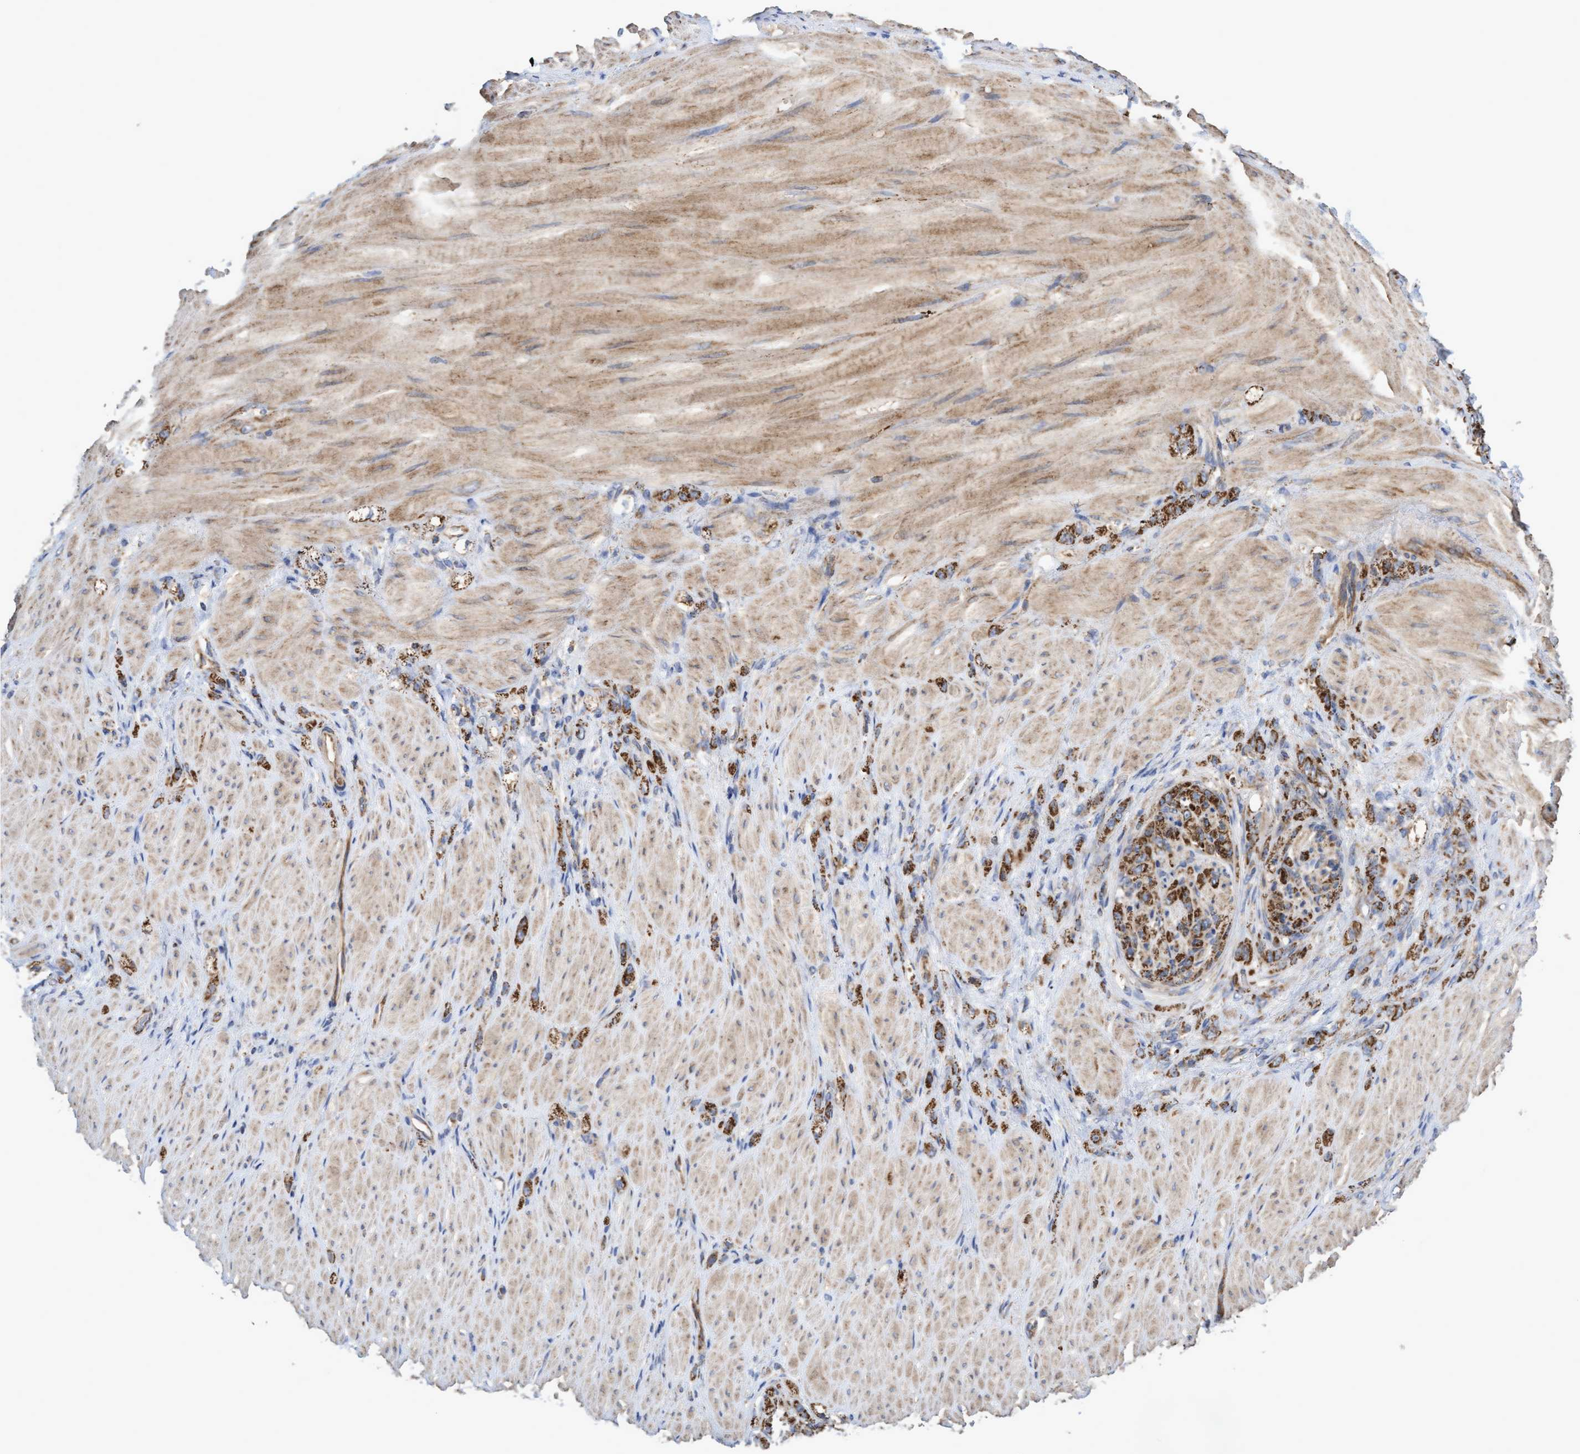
{"staining": {"intensity": "strong", "quantity": ">75%", "location": "cytoplasmic/membranous"}, "tissue": "stomach cancer", "cell_type": "Tumor cells", "image_type": "cancer", "snomed": [{"axis": "morphology", "description": "Normal tissue, NOS"}, {"axis": "morphology", "description": "Adenocarcinoma, NOS"}, {"axis": "topography", "description": "Stomach"}], "caption": "This photomicrograph reveals IHC staining of human adenocarcinoma (stomach), with high strong cytoplasmic/membranous positivity in approximately >75% of tumor cells.", "gene": "COBL", "patient": {"sex": "male", "age": 82}}